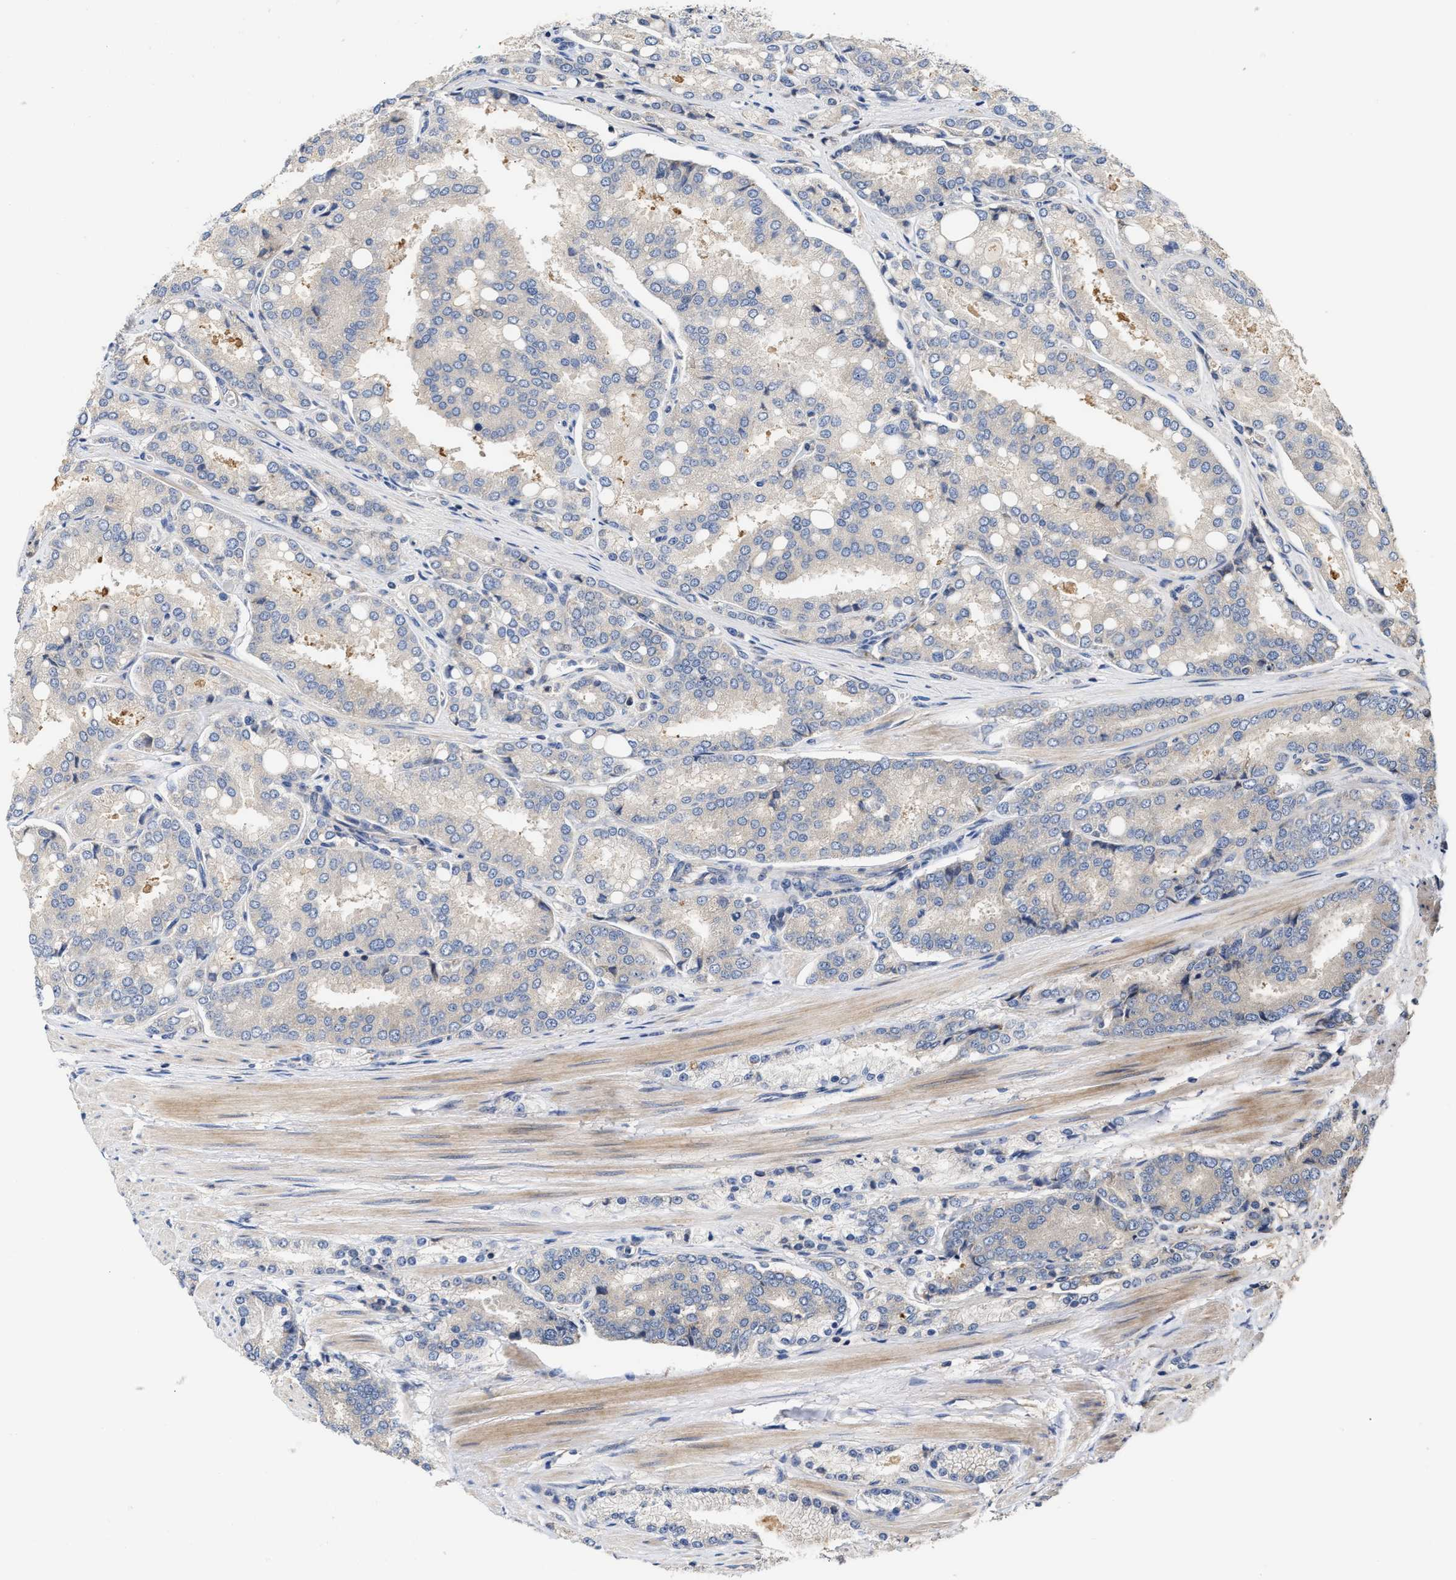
{"staining": {"intensity": "weak", "quantity": "<25%", "location": "cytoplasmic/membranous"}, "tissue": "prostate cancer", "cell_type": "Tumor cells", "image_type": "cancer", "snomed": [{"axis": "morphology", "description": "Adenocarcinoma, High grade"}, {"axis": "topography", "description": "Prostate"}], "caption": "Immunohistochemistry (IHC) photomicrograph of prostate cancer stained for a protein (brown), which demonstrates no expression in tumor cells. The staining is performed using DAB brown chromogen with nuclei counter-stained in using hematoxylin.", "gene": "CLIP2", "patient": {"sex": "male", "age": 50}}